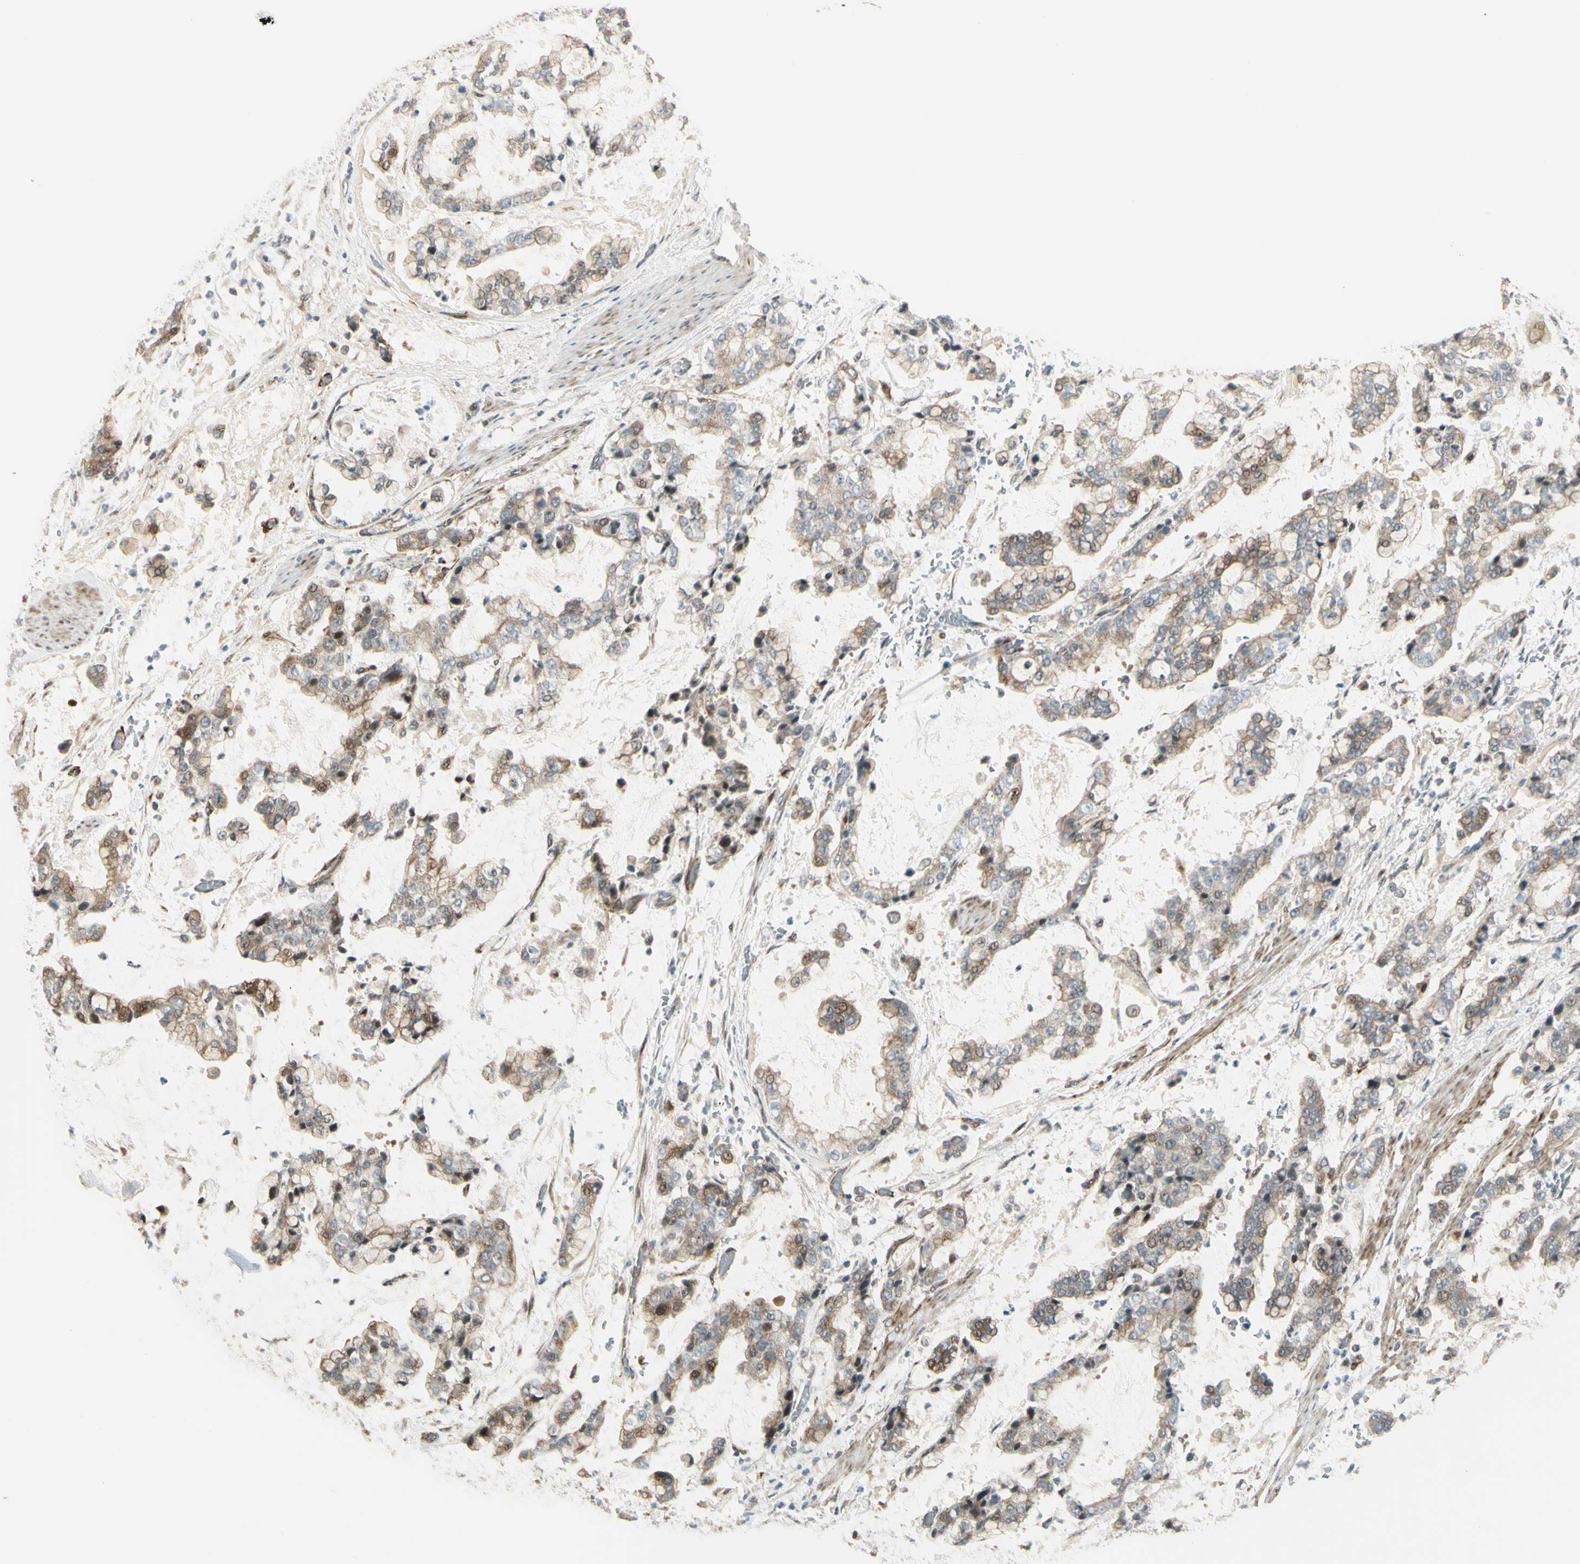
{"staining": {"intensity": "weak", "quantity": "25%-75%", "location": "cytoplasmic/membranous"}, "tissue": "stomach cancer", "cell_type": "Tumor cells", "image_type": "cancer", "snomed": [{"axis": "morphology", "description": "Normal tissue, NOS"}, {"axis": "morphology", "description": "Adenocarcinoma, NOS"}, {"axis": "topography", "description": "Stomach, upper"}, {"axis": "topography", "description": "Stomach"}], "caption": "Tumor cells demonstrate weak cytoplasmic/membranous expression in about 25%-75% of cells in stomach cancer.", "gene": "NDFIP1", "patient": {"sex": "male", "age": 76}}